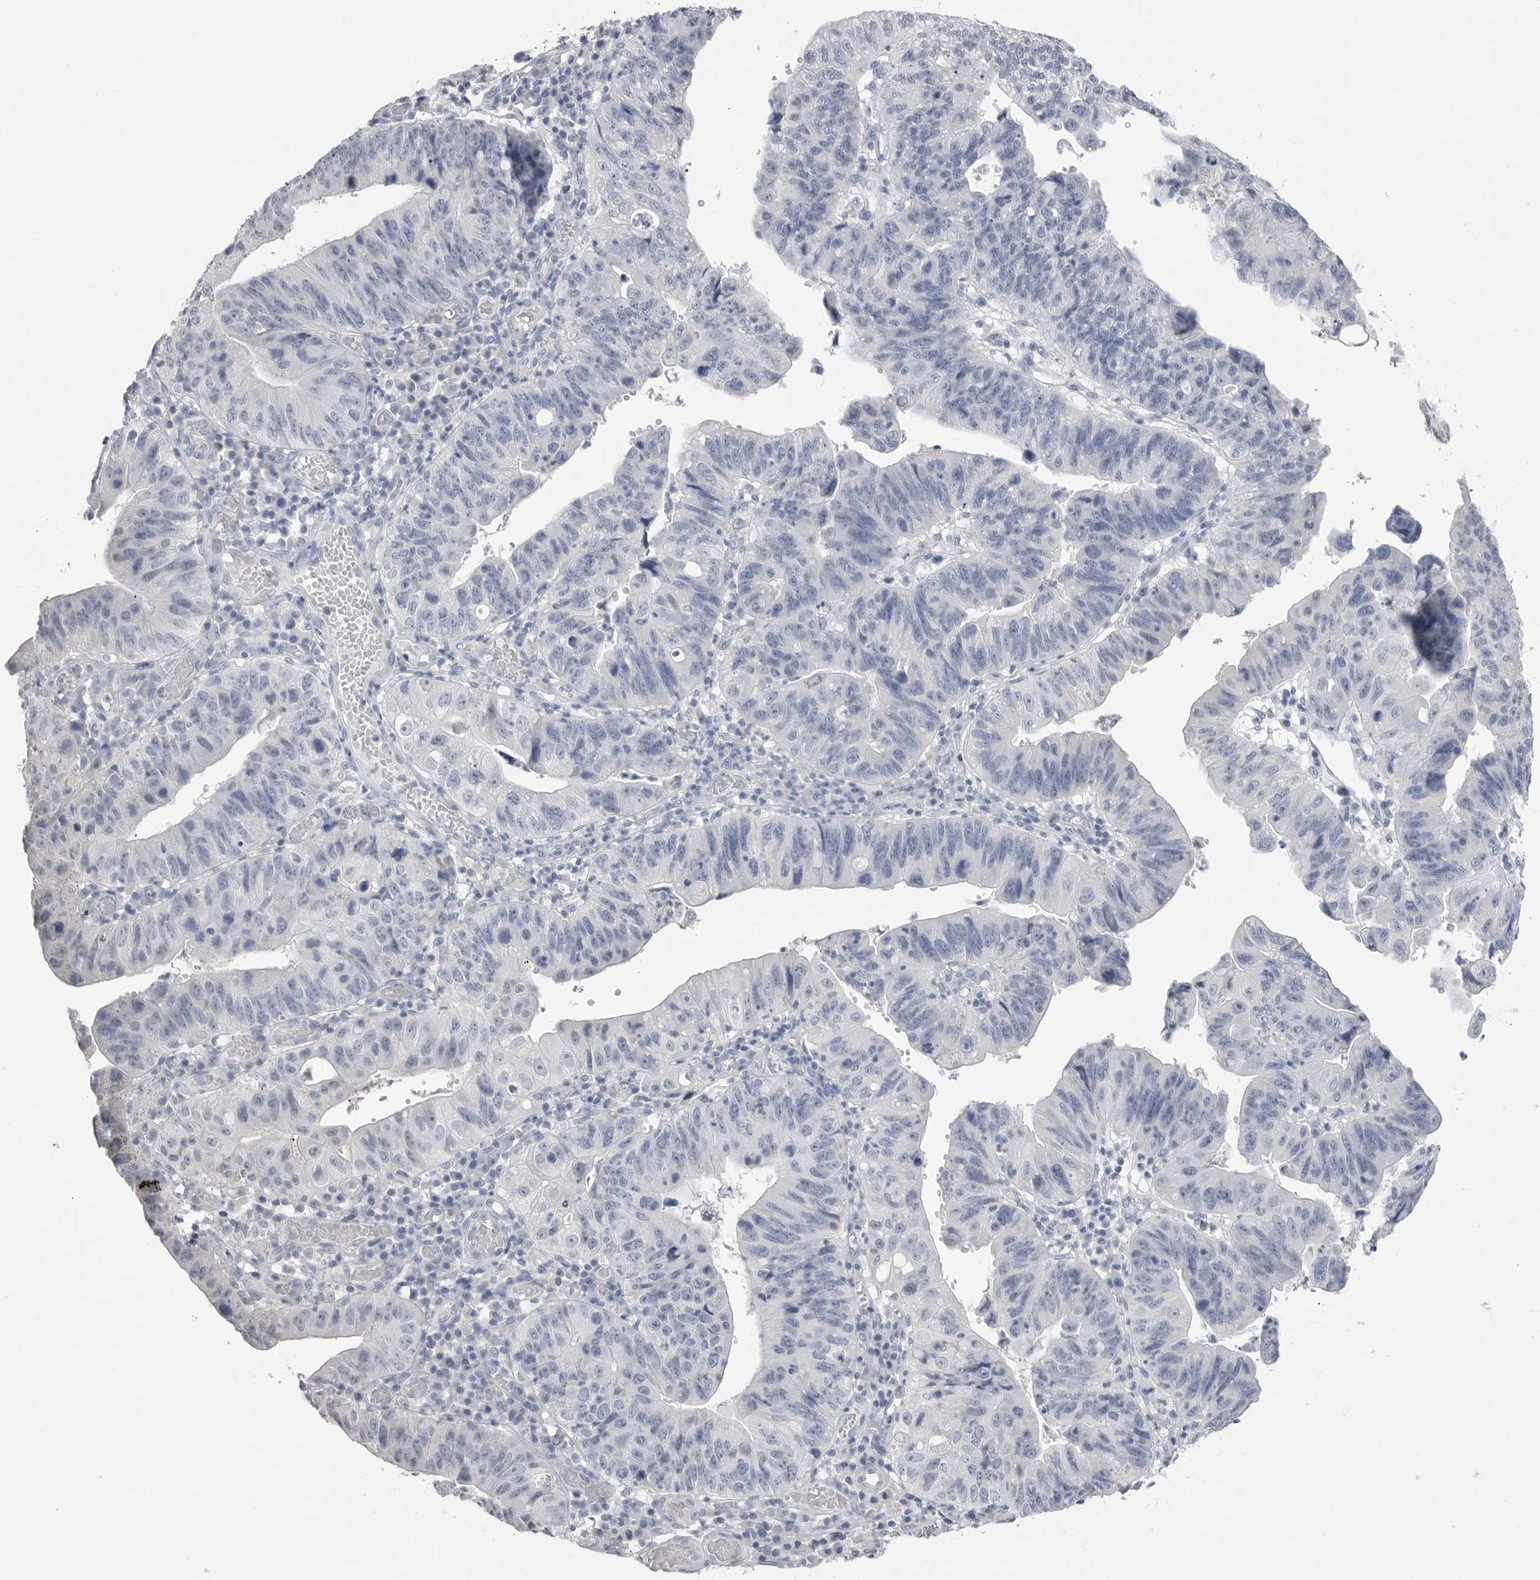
{"staining": {"intensity": "negative", "quantity": "none", "location": "none"}, "tissue": "stomach cancer", "cell_type": "Tumor cells", "image_type": "cancer", "snomed": [{"axis": "morphology", "description": "Adenocarcinoma, NOS"}, {"axis": "topography", "description": "Stomach"}], "caption": "Stomach cancer (adenocarcinoma) was stained to show a protein in brown. There is no significant expression in tumor cells.", "gene": "CPB1", "patient": {"sex": "male", "age": 59}}